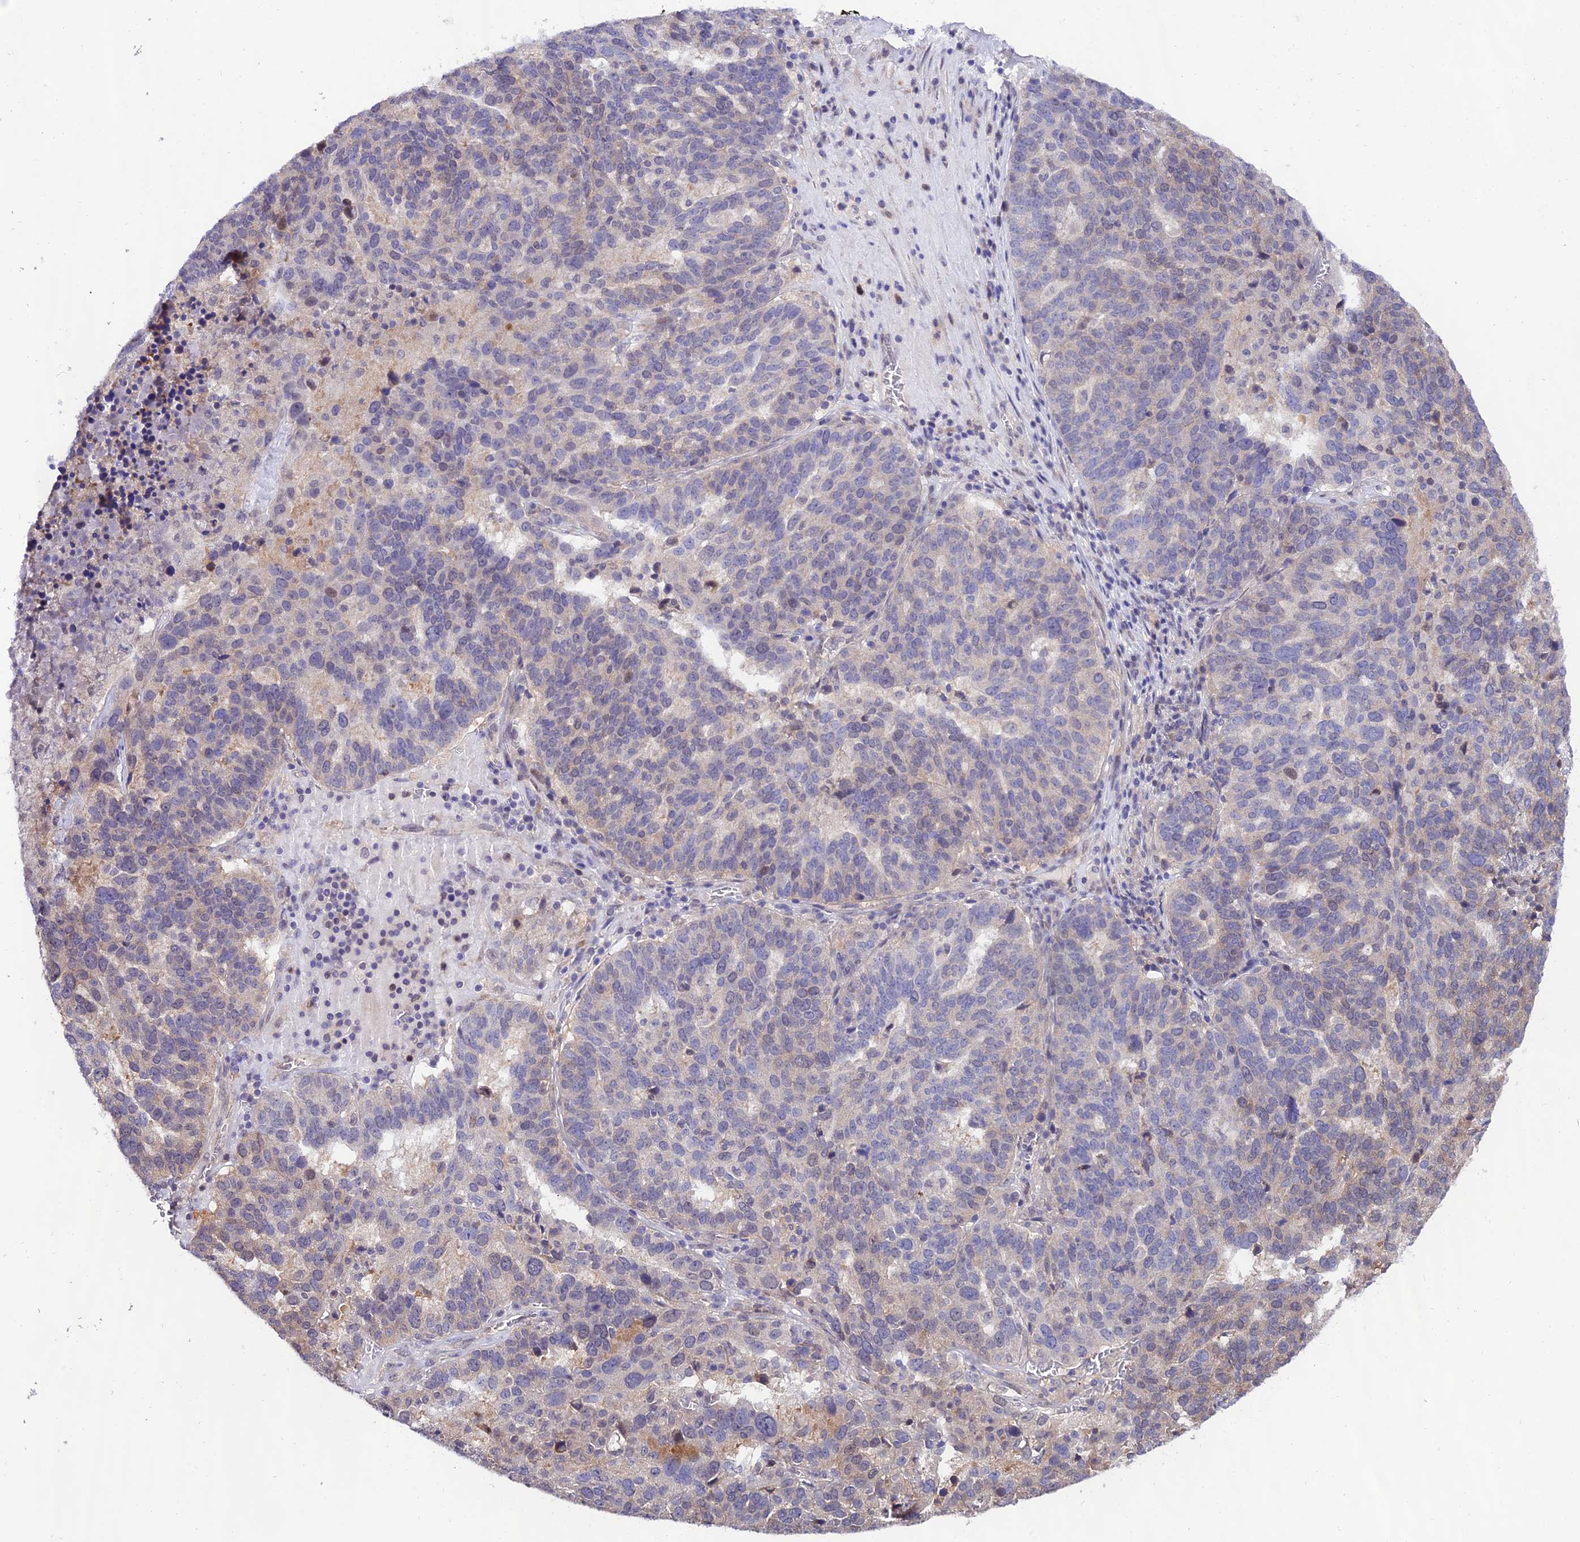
{"staining": {"intensity": "weak", "quantity": "<25%", "location": "cytoplasmic/membranous"}, "tissue": "ovarian cancer", "cell_type": "Tumor cells", "image_type": "cancer", "snomed": [{"axis": "morphology", "description": "Cystadenocarcinoma, serous, NOS"}, {"axis": "topography", "description": "Ovary"}], "caption": "The histopathology image shows no staining of tumor cells in serous cystadenocarcinoma (ovarian). Nuclei are stained in blue.", "gene": "TRIM40", "patient": {"sex": "female", "age": 59}}